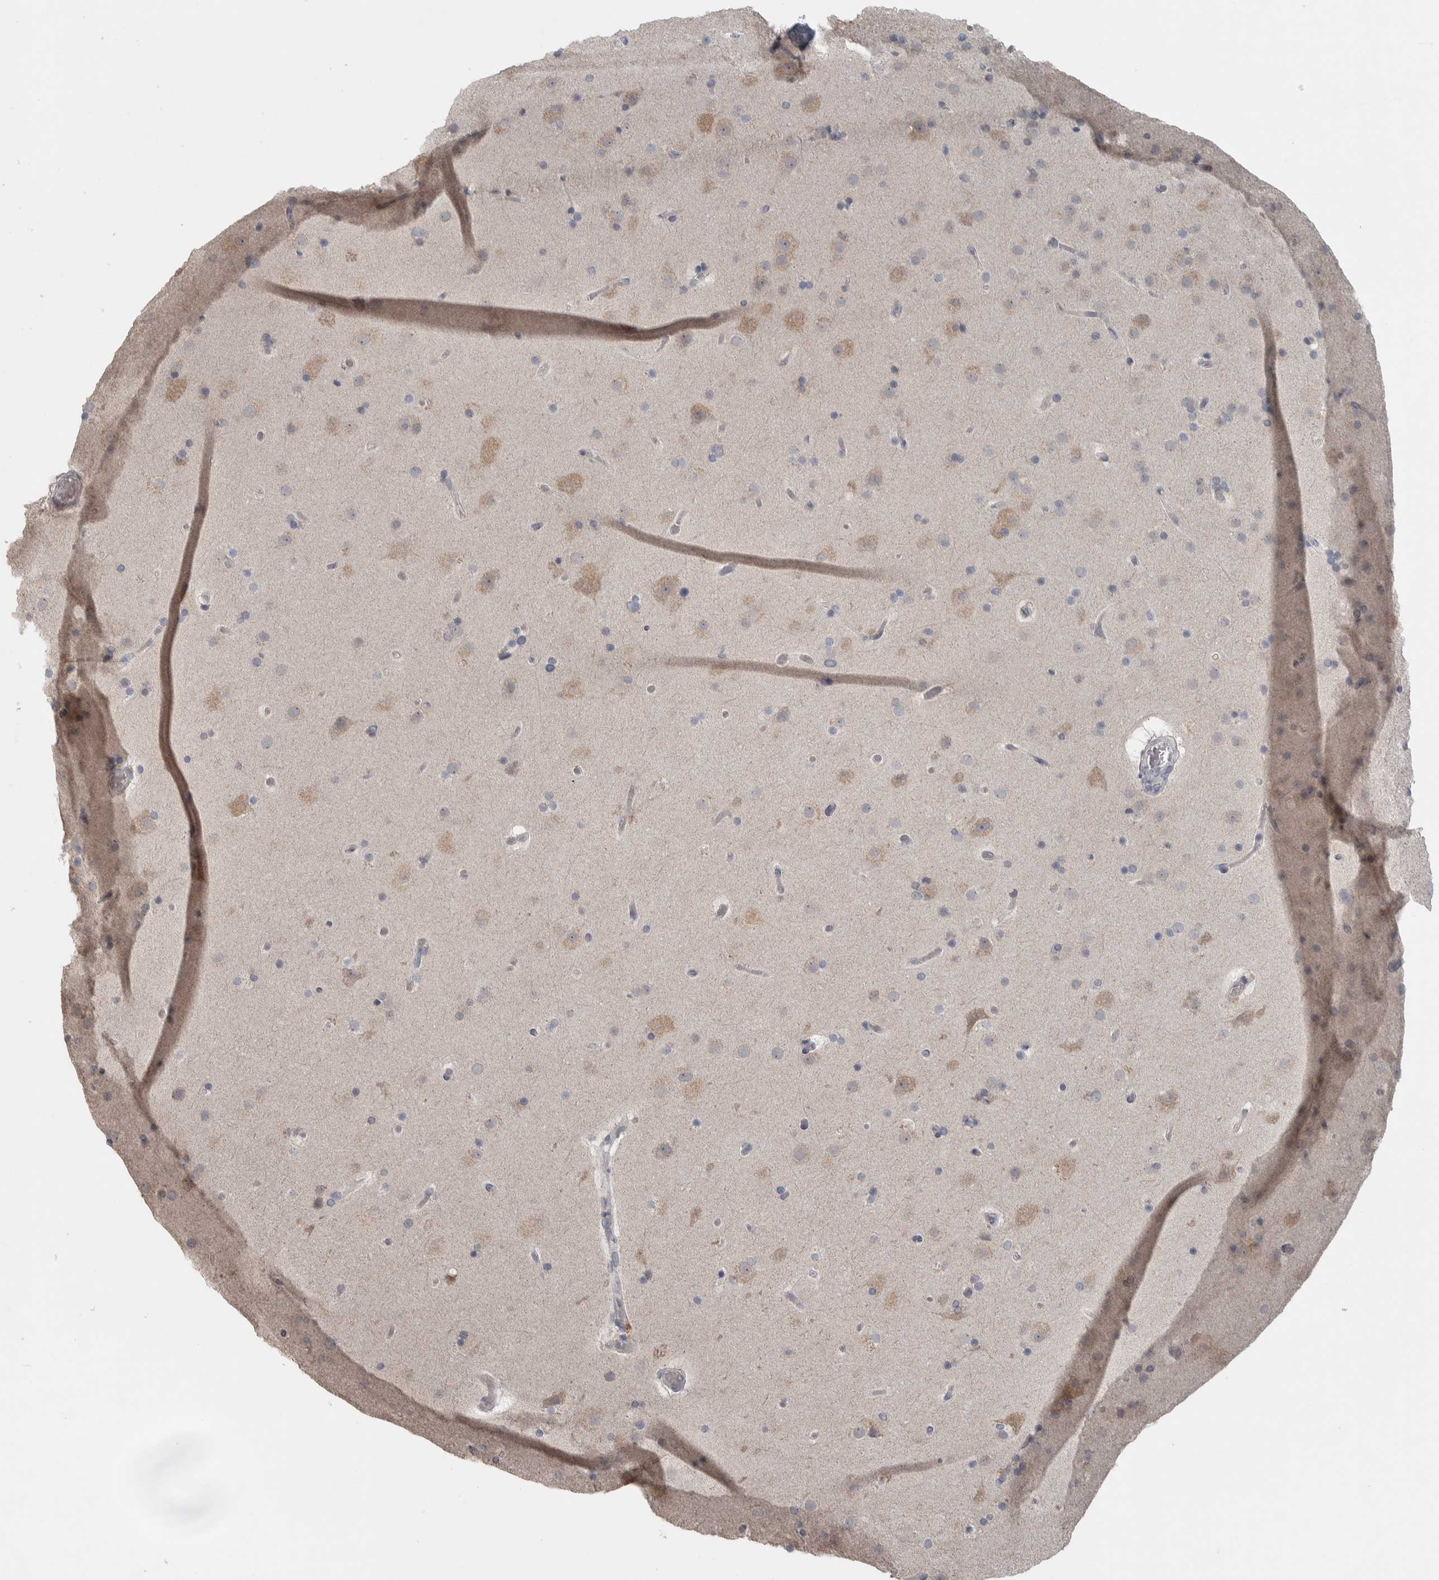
{"staining": {"intensity": "negative", "quantity": "none", "location": "none"}, "tissue": "cerebral cortex", "cell_type": "Endothelial cells", "image_type": "normal", "snomed": [{"axis": "morphology", "description": "Normal tissue, NOS"}, {"axis": "topography", "description": "Cerebral cortex"}], "caption": "This is a photomicrograph of immunohistochemistry staining of unremarkable cerebral cortex, which shows no positivity in endothelial cells. (DAB immunohistochemistry (IHC) with hematoxylin counter stain).", "gene": "SRP68", "patient": {"sex": "male", "age": 57}}